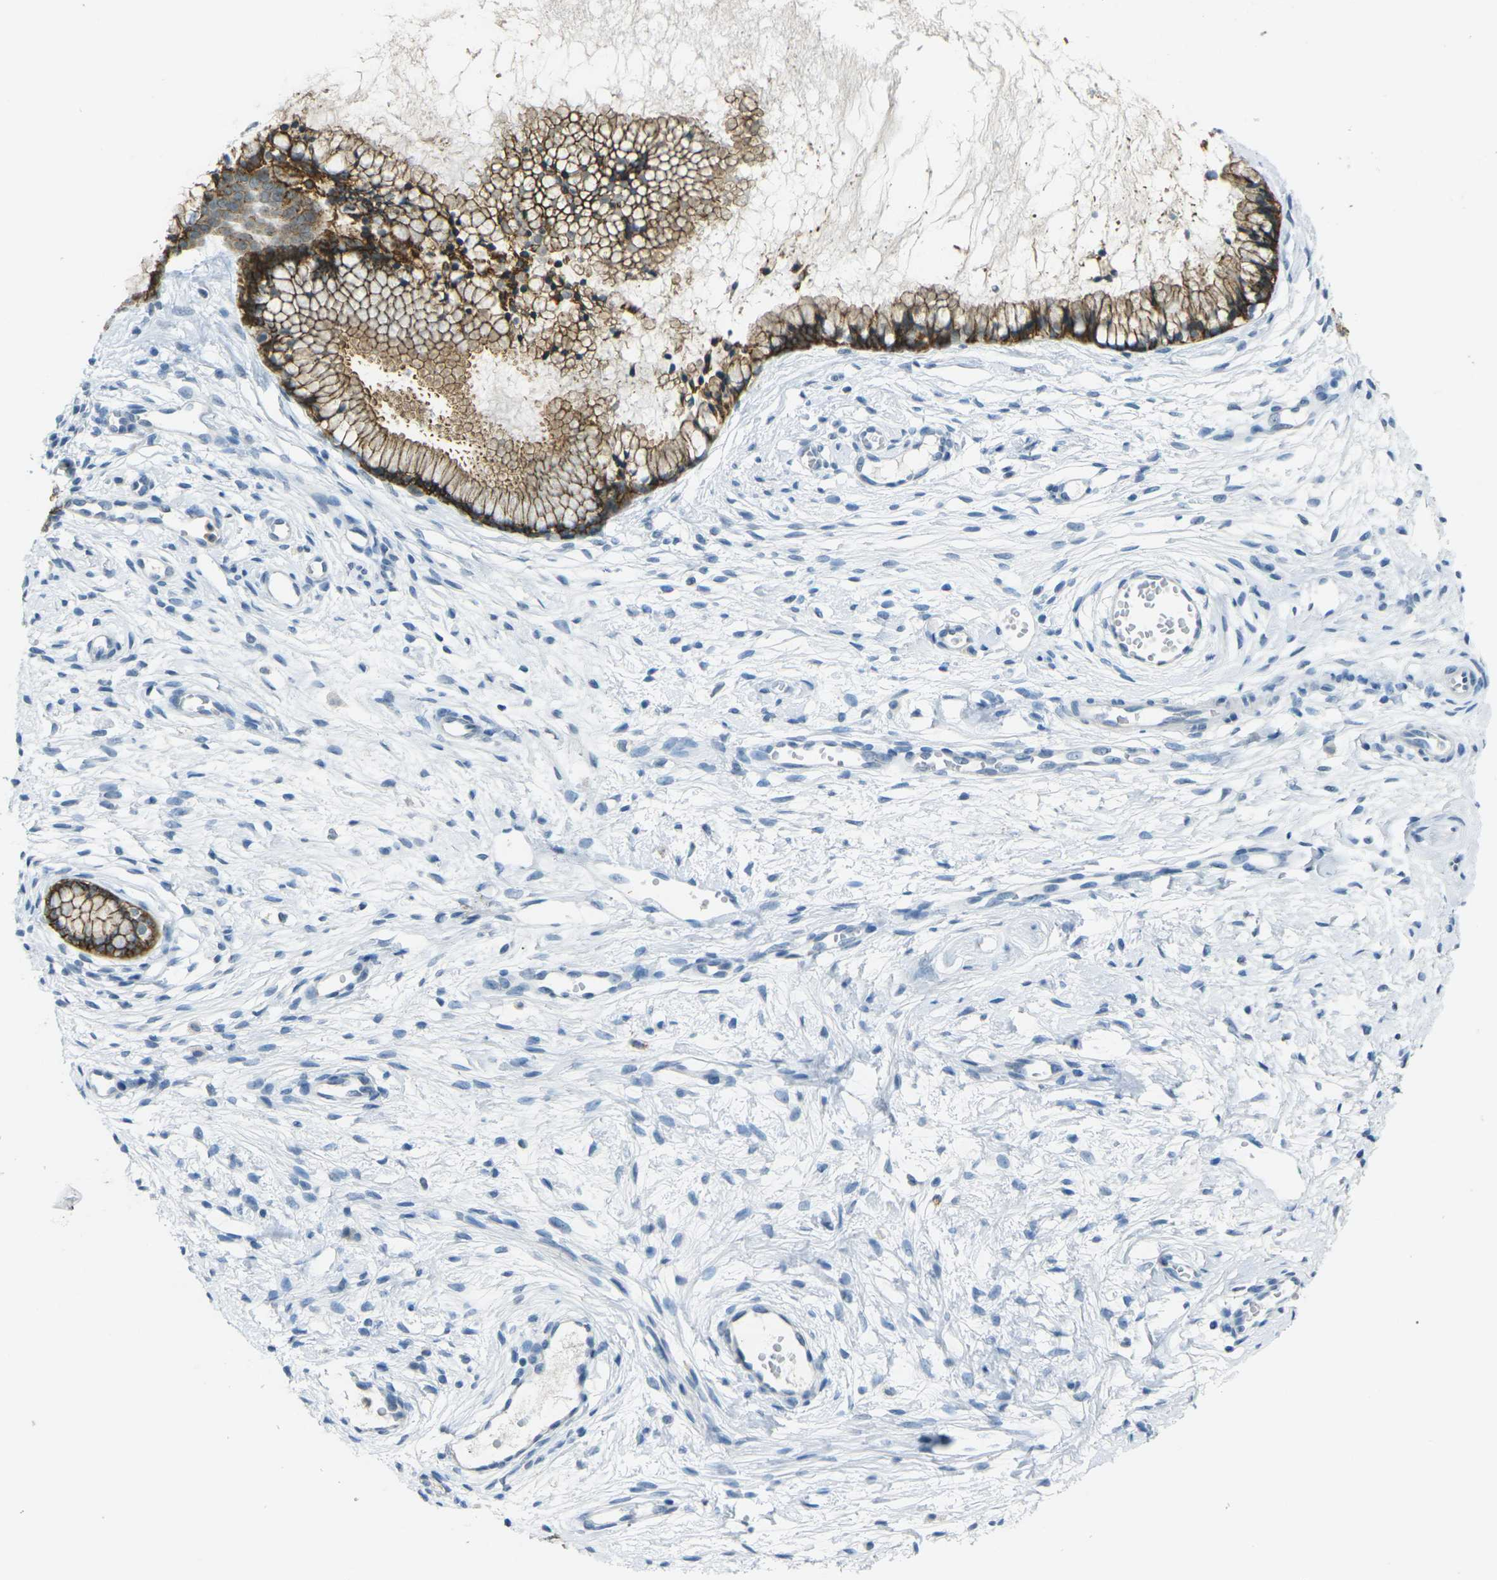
{"staining": {"intensity": "strong", "quantity": ">75%", "location": "cytoplasmic/membranous"}, "tissue": "cervix", "cell_type": "Glandular cells", "image_type": "normal", "snomed": [{"axis": "morphology", "description": "Normal tissue, NOS"}, {"axis": "topography", "description": "Cervix"}], "caption": "The photomicrograph displays immunohistochemical staining of benign cervix. There is strong cytoplasmic/membranous positivity is seen in approximately >75% of glandular cells.", "gene": "SPTBN2", "patient": {"sex": "female", "age": 65}}